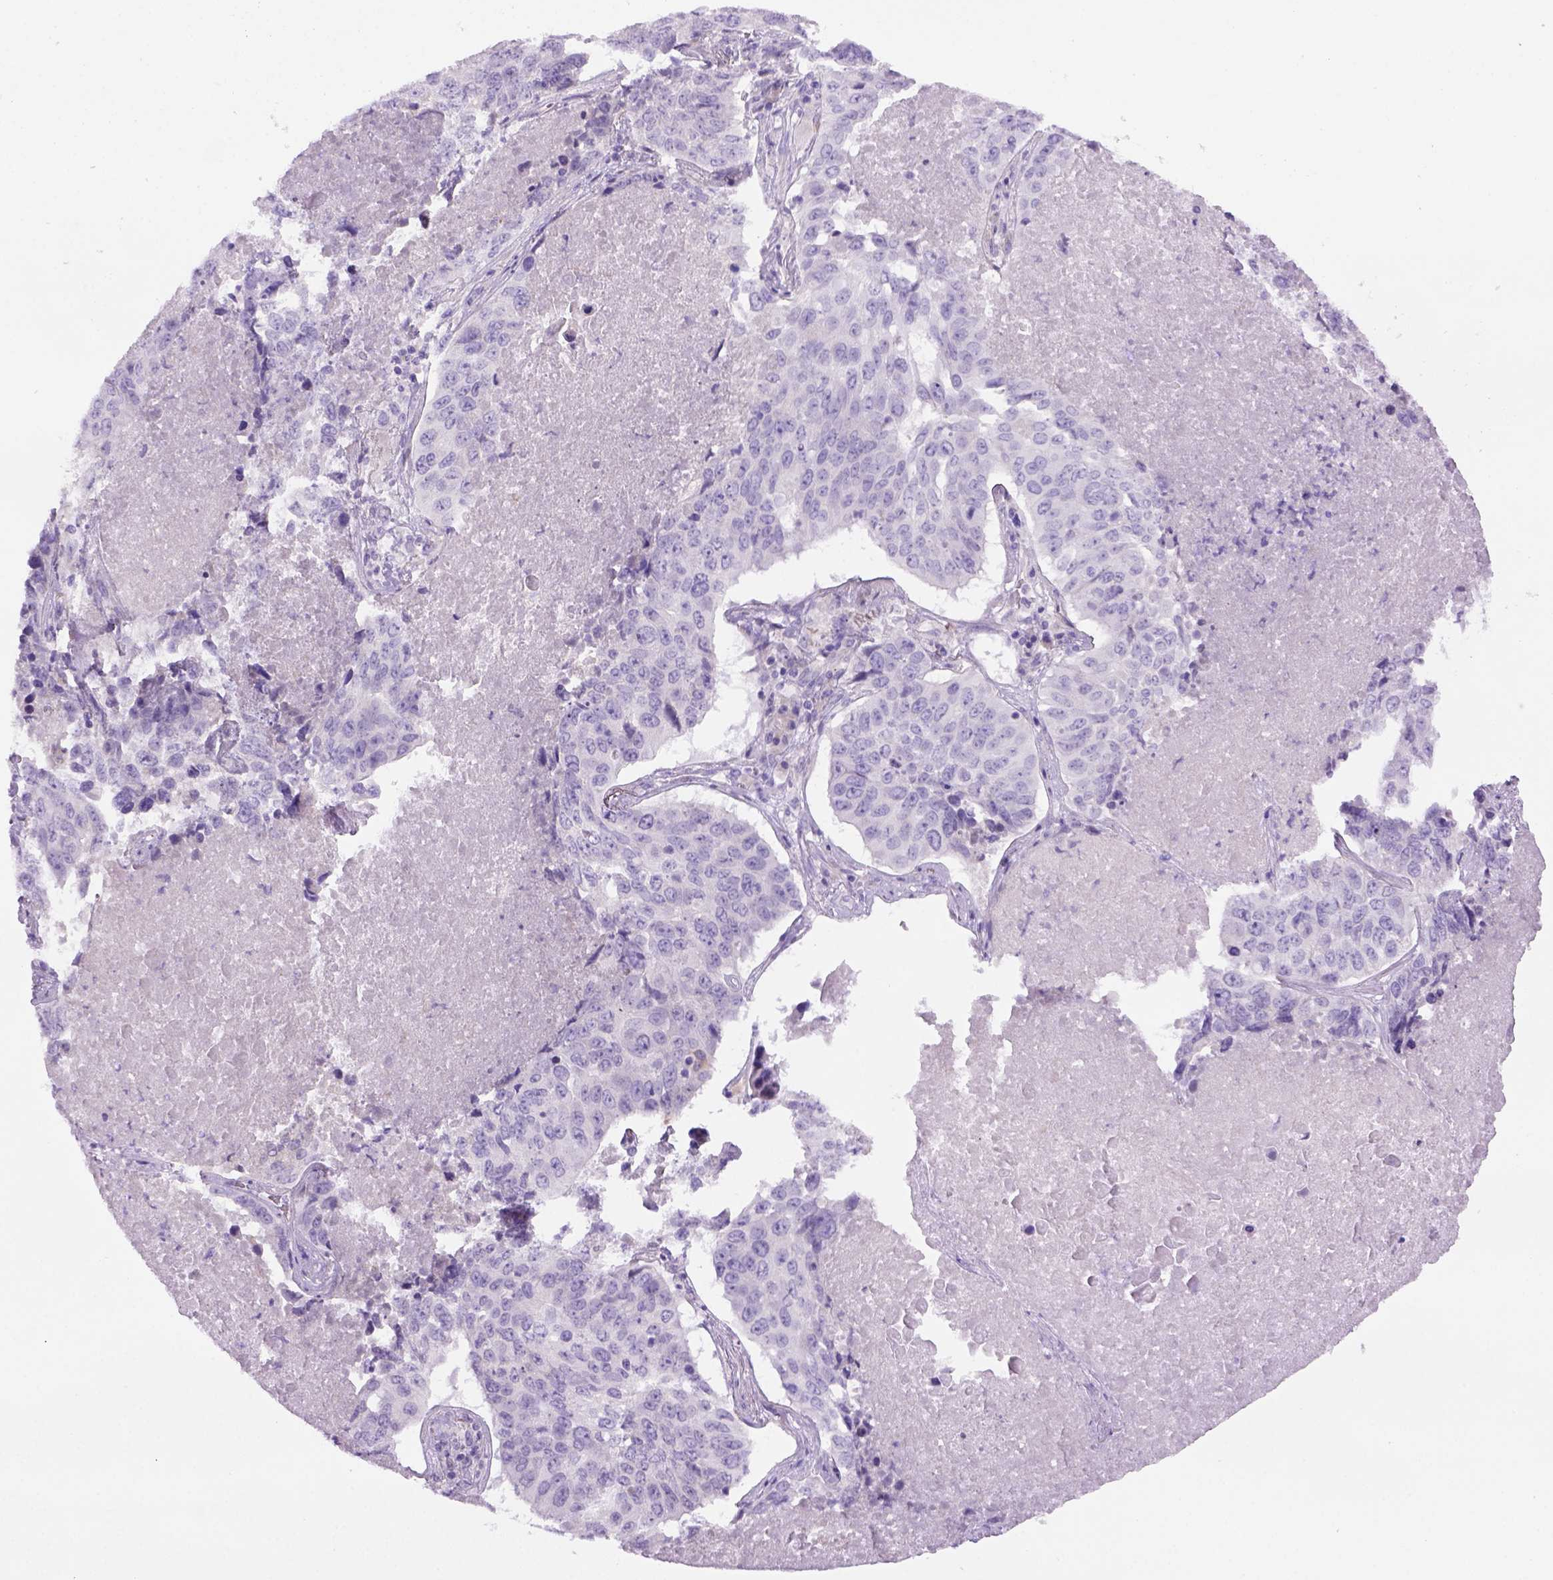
{"staining": {"intensity": "negative", "quantity": "none", "location": "none"}, "tissue": "lung cancer", "cell_type": "Tumor cells", "image_type": "cancer", "snomed": [{"axis": "morphology", "description": "Normal tissue, NOS"}, {"axis": "morphology", "description": "Squamous cell carcinoma, NOS"}, {"axis": "topography", "description": "Bronchus"}, {"axis": "topography", "description": "Lung"}], "caption": "This micrograph is of lung cancer (squamous cell carcinoma) stained with immunohistochemistry to label a protein in brown with the nuclei are counter-stained blue. There is no expression in tumor cells.", "gene": "DNAH11", "patient": {"sex": "male", "age": 64}}